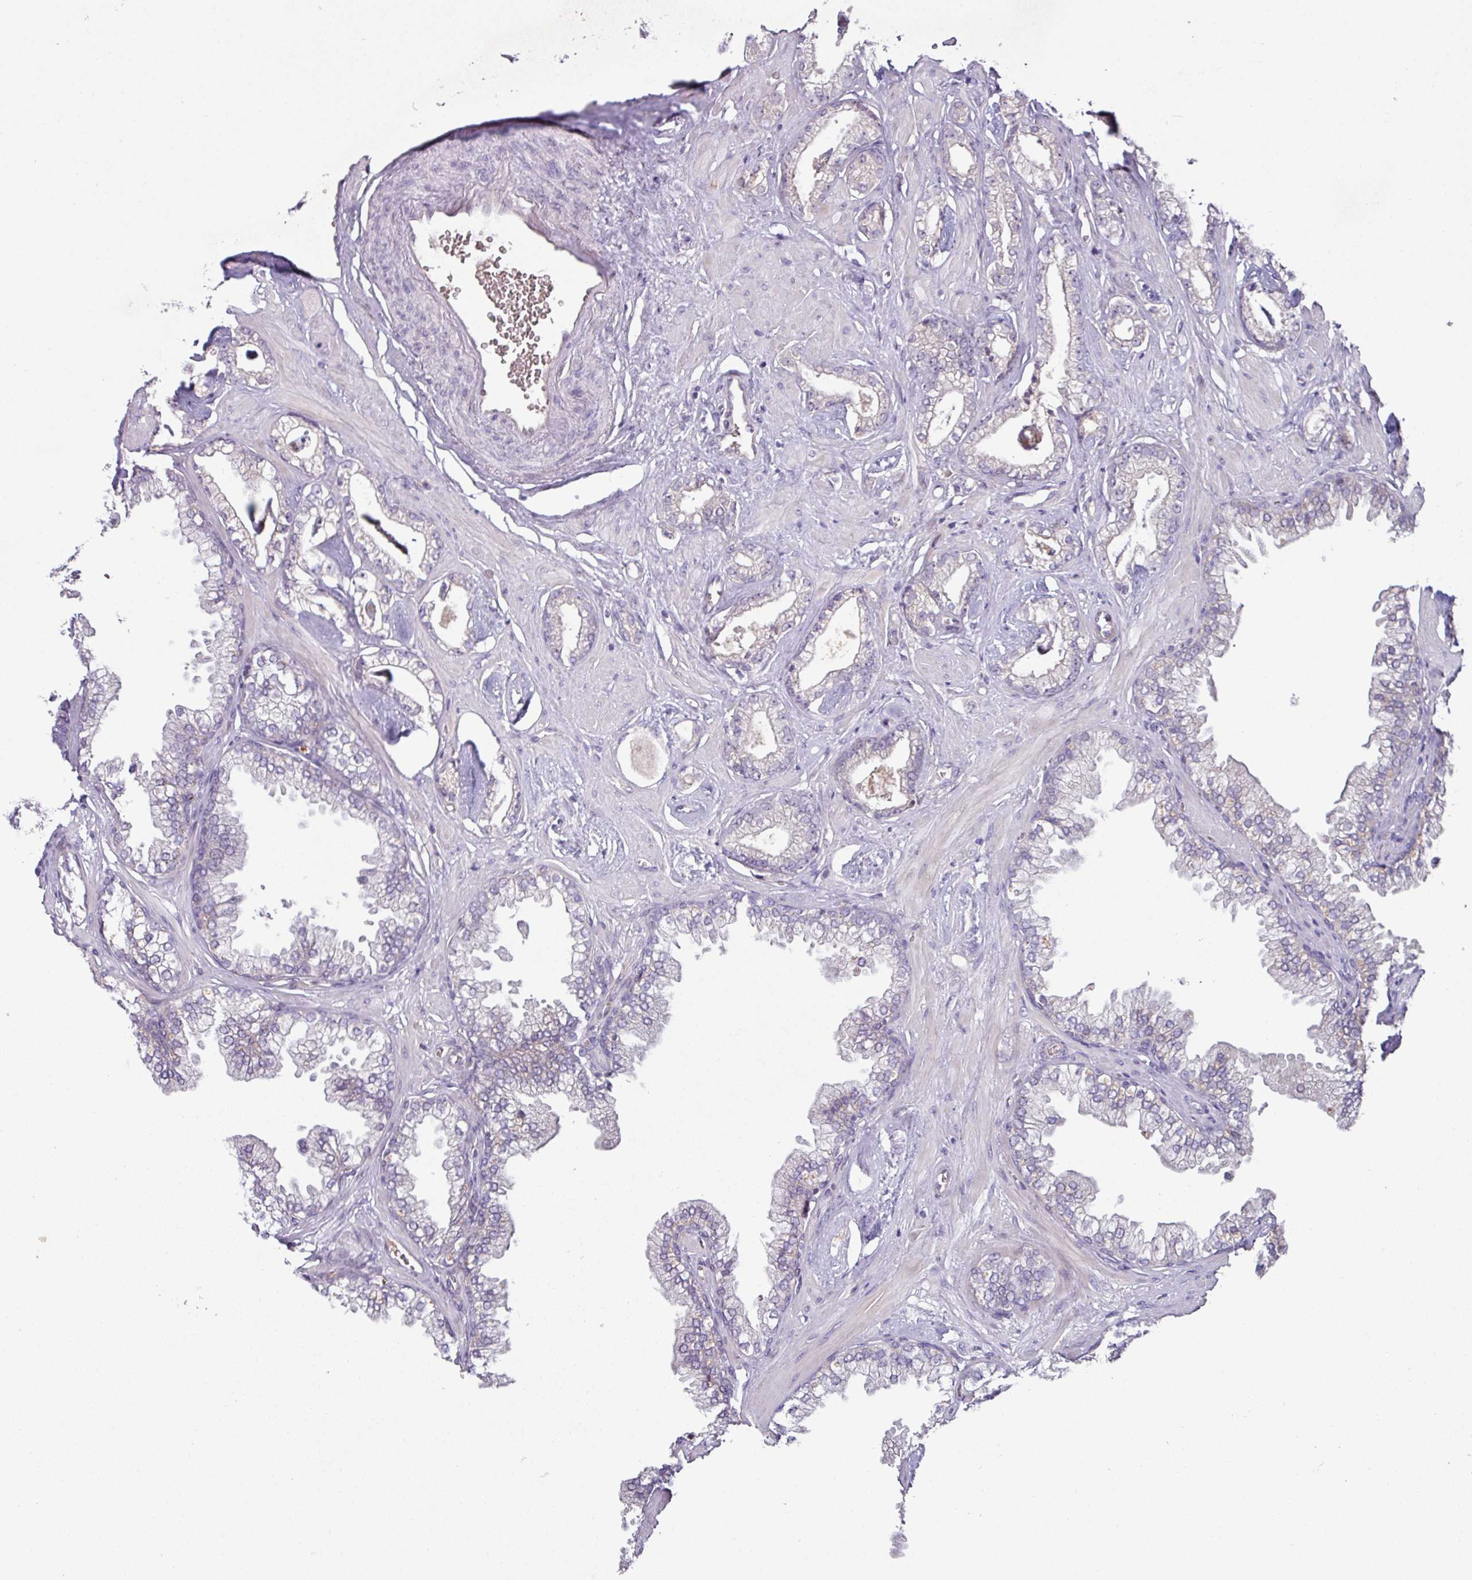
{"staining": {"intensity": "negative", "quantity": "none", "location": "none"}, "tissue": "prostate cancer", "cell_type": "Tumor cells", "image_type": "cancer", "snomed": [{"axis": "morphology", "description": "Adenocarcinoma, Low grade"}, {"axis": "topography", "description": "Prostate"}], "caption": "Immunohistochemistry of human prostate cancer demonstrates no positivity in tumor cells. Brightfield microscopy of IHC stained with DAB (brown) and hematoxylin (blue), captured at high magnification.", "gene": "SLC5A10", "patient": {"sex": "male", "age": 60}}